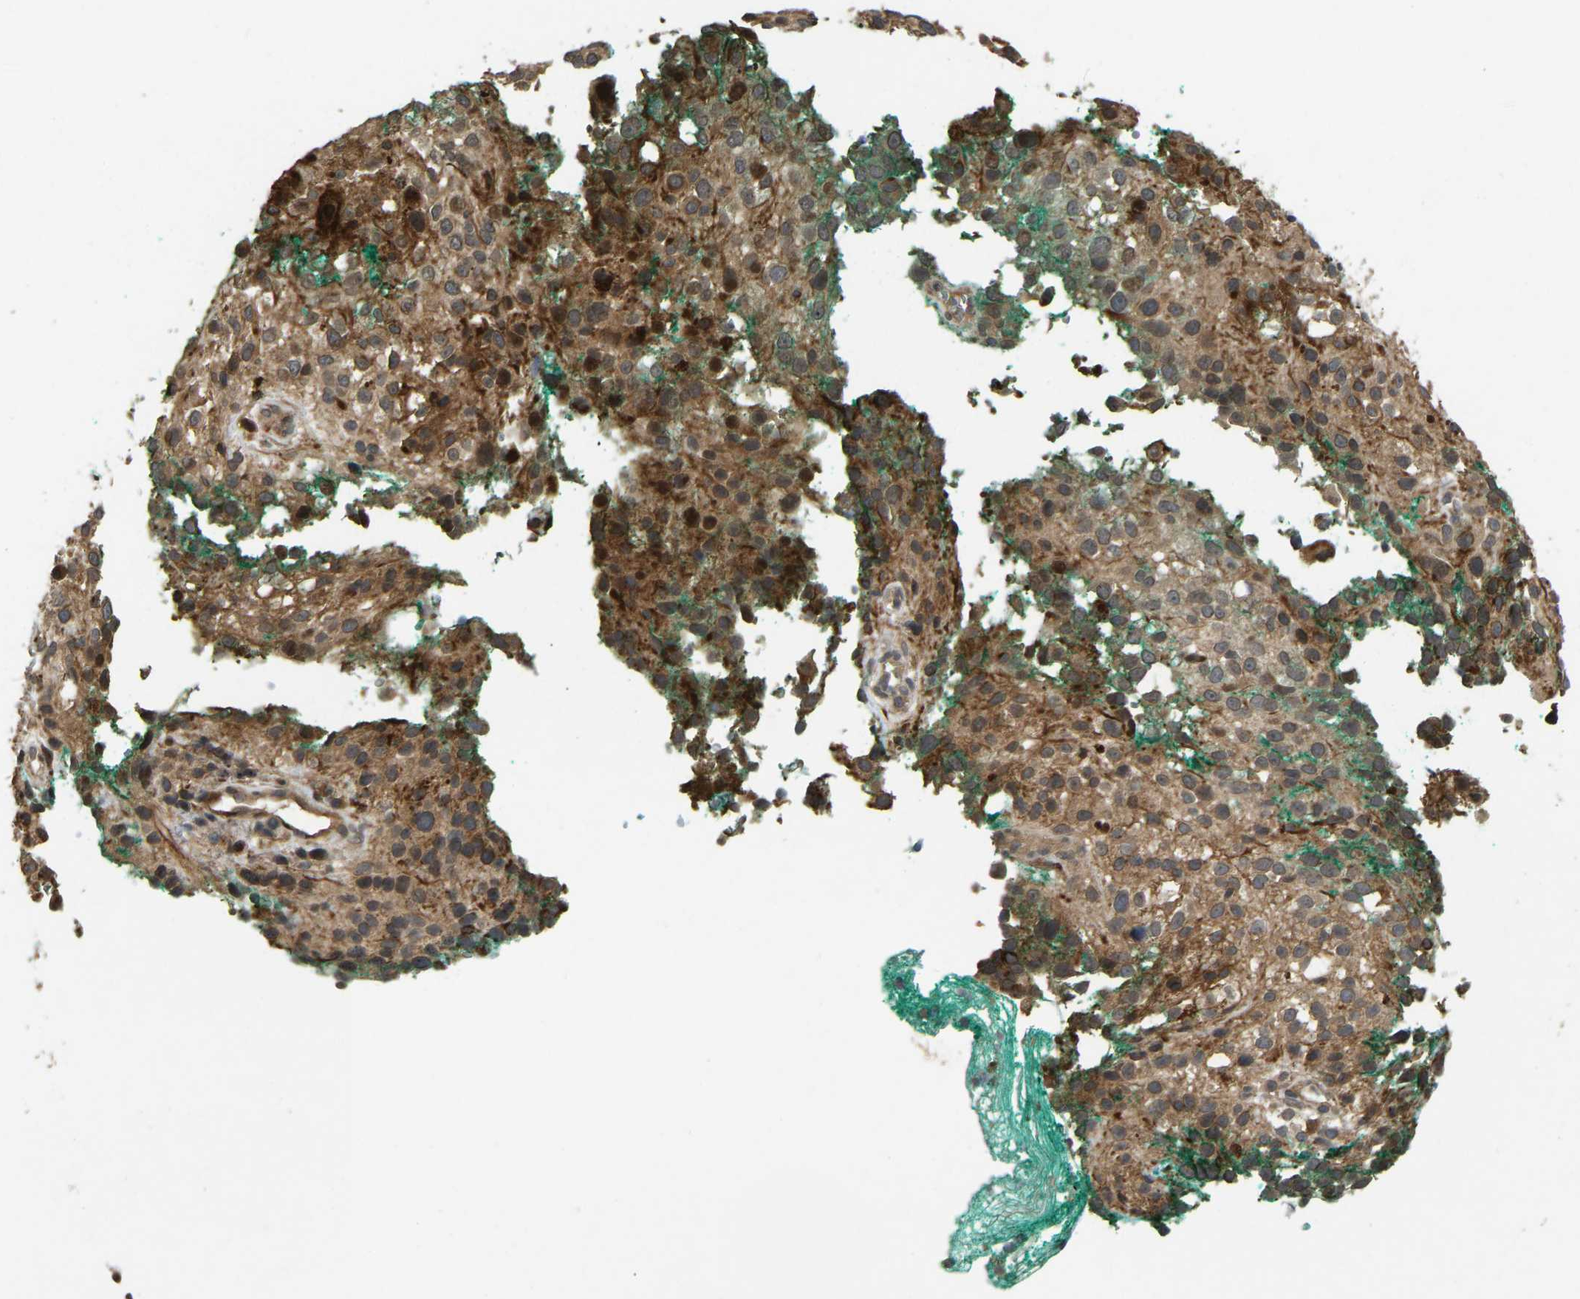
{"staining": {"intensity": "moderate", "quantity": ">75%", "location": "cytoplasmic/membranous,nuclear"}, "tissue": "melanoma", "cell_type": "Tumor cells", "image_type": "cancer", "snomed": [{"axis": "morphology", "description": "Necrosis, NOS"}, {"axis": "morphology", "description": "Malignant melanoma, NOS"}, {"axis": "topography", "description": "Skin"}], "caption": "Immunohistochemistry (IHC) histopathology image of neoplastic tissue: human melanoma stained using IHC reveals medium levels of moderate protein expression localized specifically in the cytoplasmic/membranous and nuclear of tumor cells, appearing as a cytoplasmic/membranous and nuclear brown color.", "gene": "KIAA1549", "patient": {"sex": "female", "age": 87}}